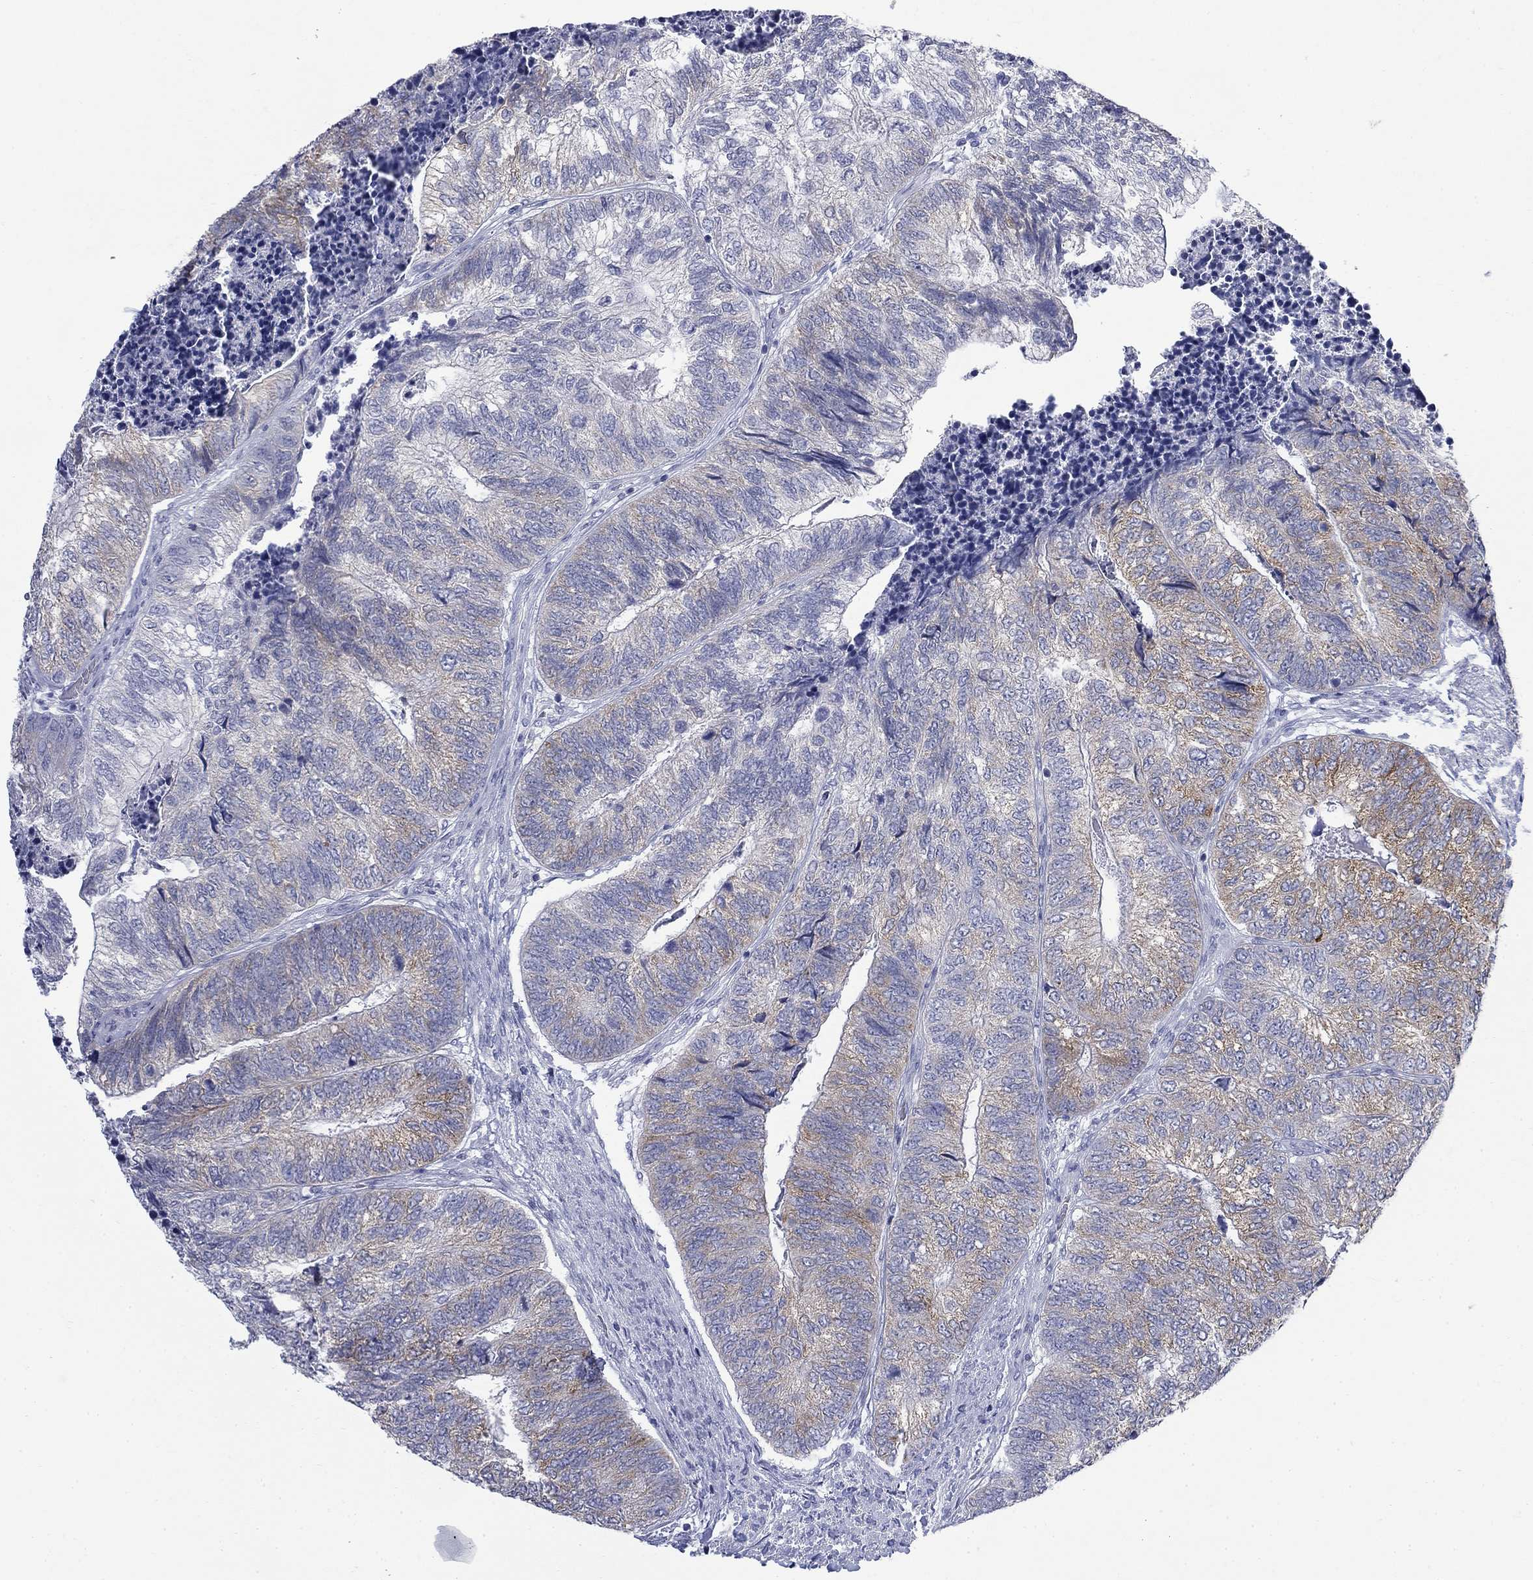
{"staining": {"intensity": "moderate", "quantity": "<25%", "location": "cytoplasmic/membranous"}, "tissue": "colorectal cancer", "cell_type": "Tumor cells", "image_type": "cancer", "snomed": [{"axis": "morphology", "description": "Adenocarcinoma, NOS"}, {"axis": "topography", "description": "Colon"}], "caption": "The histopathology image demonstrates staining of colorectal adenocarcinoma, revealing moderate cytoplasmic/membranous protein expression (brown color) within tumor cells. (Stains: DAB in brown, nuclei in blue, Microscopy: brightfield microscopy at high magnification).", "gene": "IGF2BP3", "patient": {"sex": "female", "age": 67}}